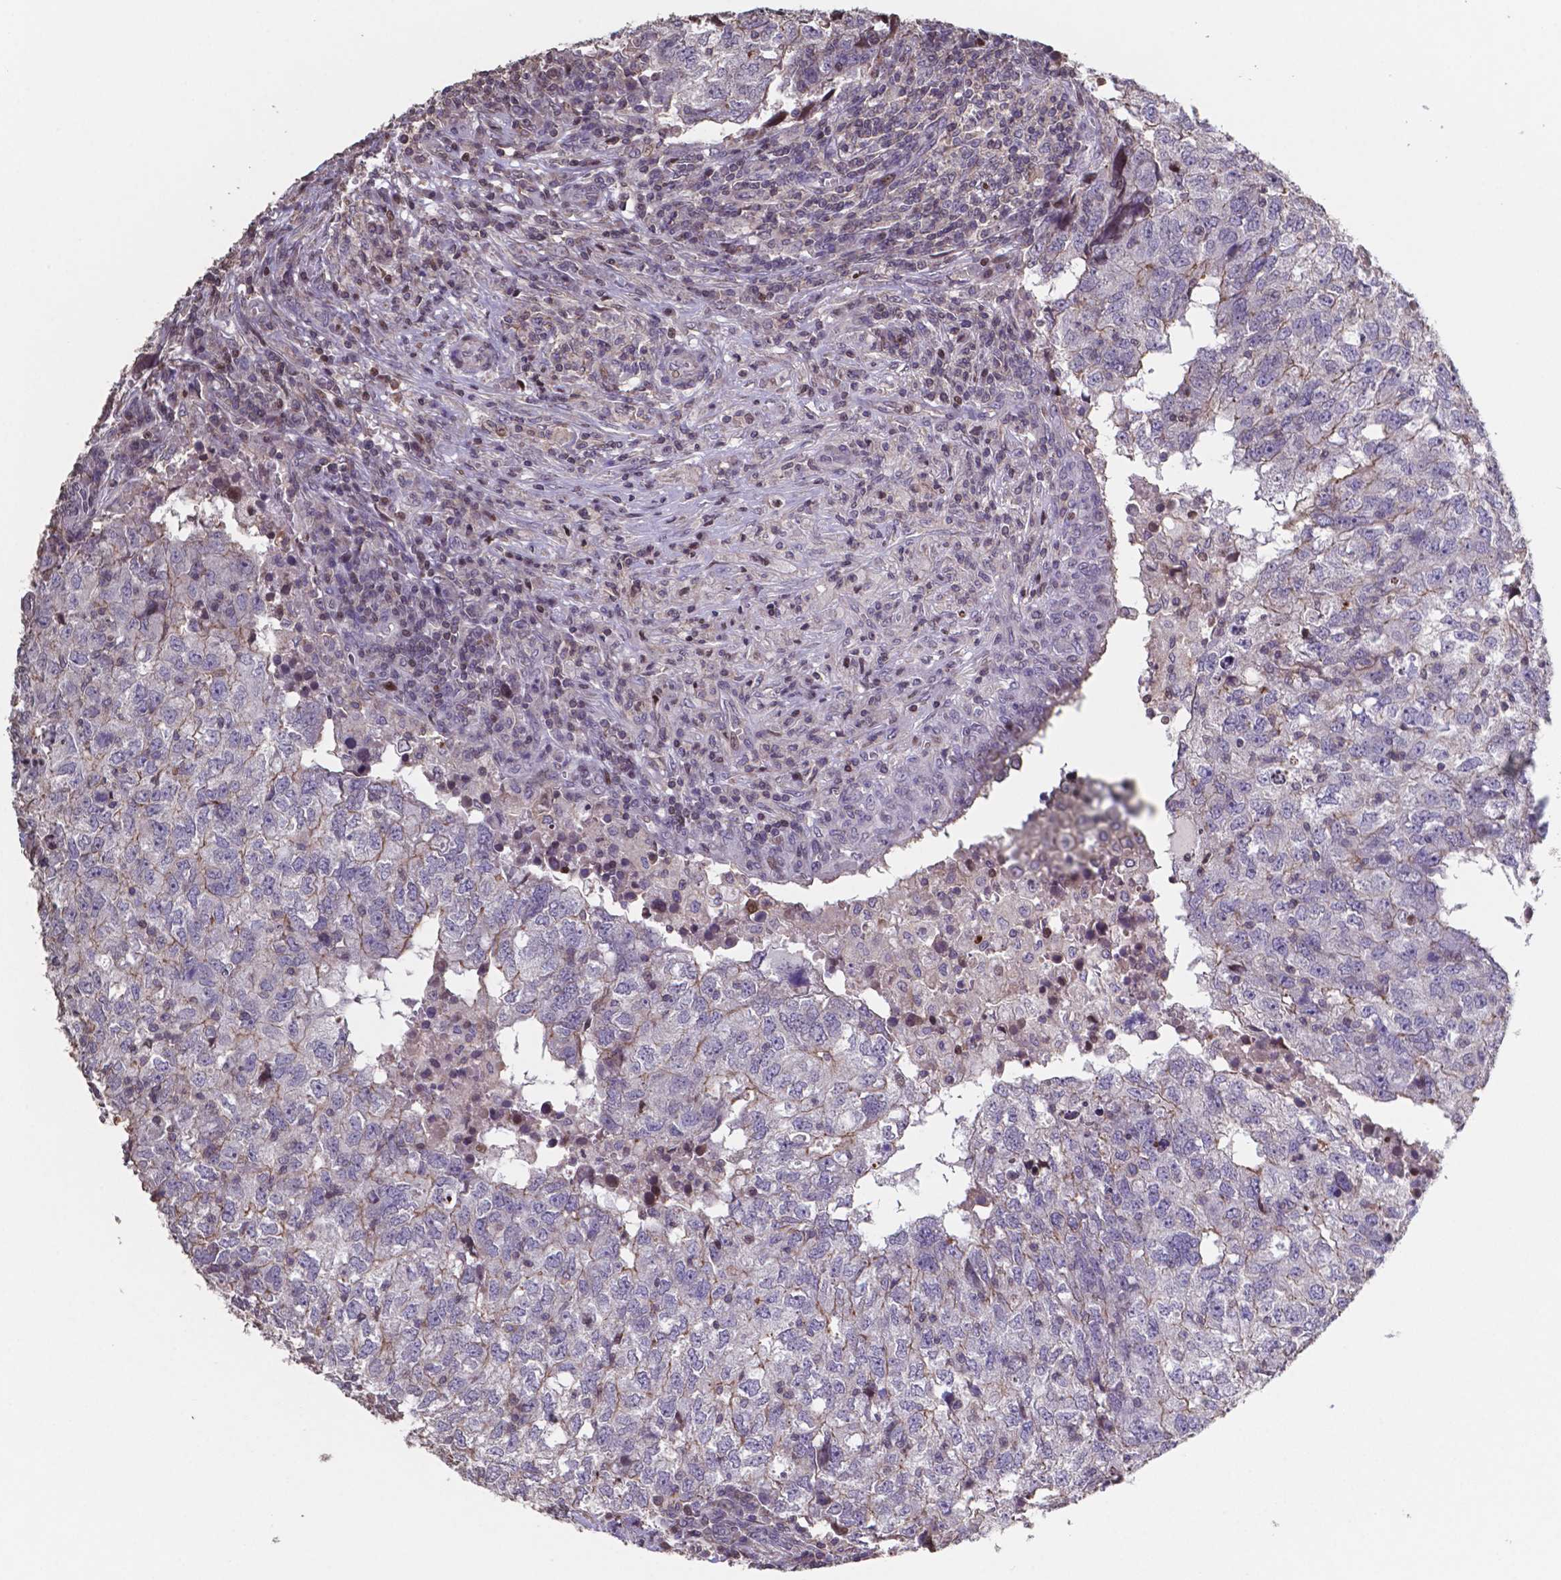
{"staining": {"intensity": "weak", "quantity": "<25%", "location": "cytoplasmic/membranous"}, "tissue": "breast cancer", "cell_type": "Tumor cells", "image_type": "cancer", "snomed": [{"axis": "morphology", "description": "Duct carcinoma"}, {"axis": "topography", "description": "Breast"}], "caption": "Tumor cells are negative for protein expression in human invasive ductal carcinoma (breast).", "gene": "MLC1", "patient": {"sex": "female", "age": 30}}